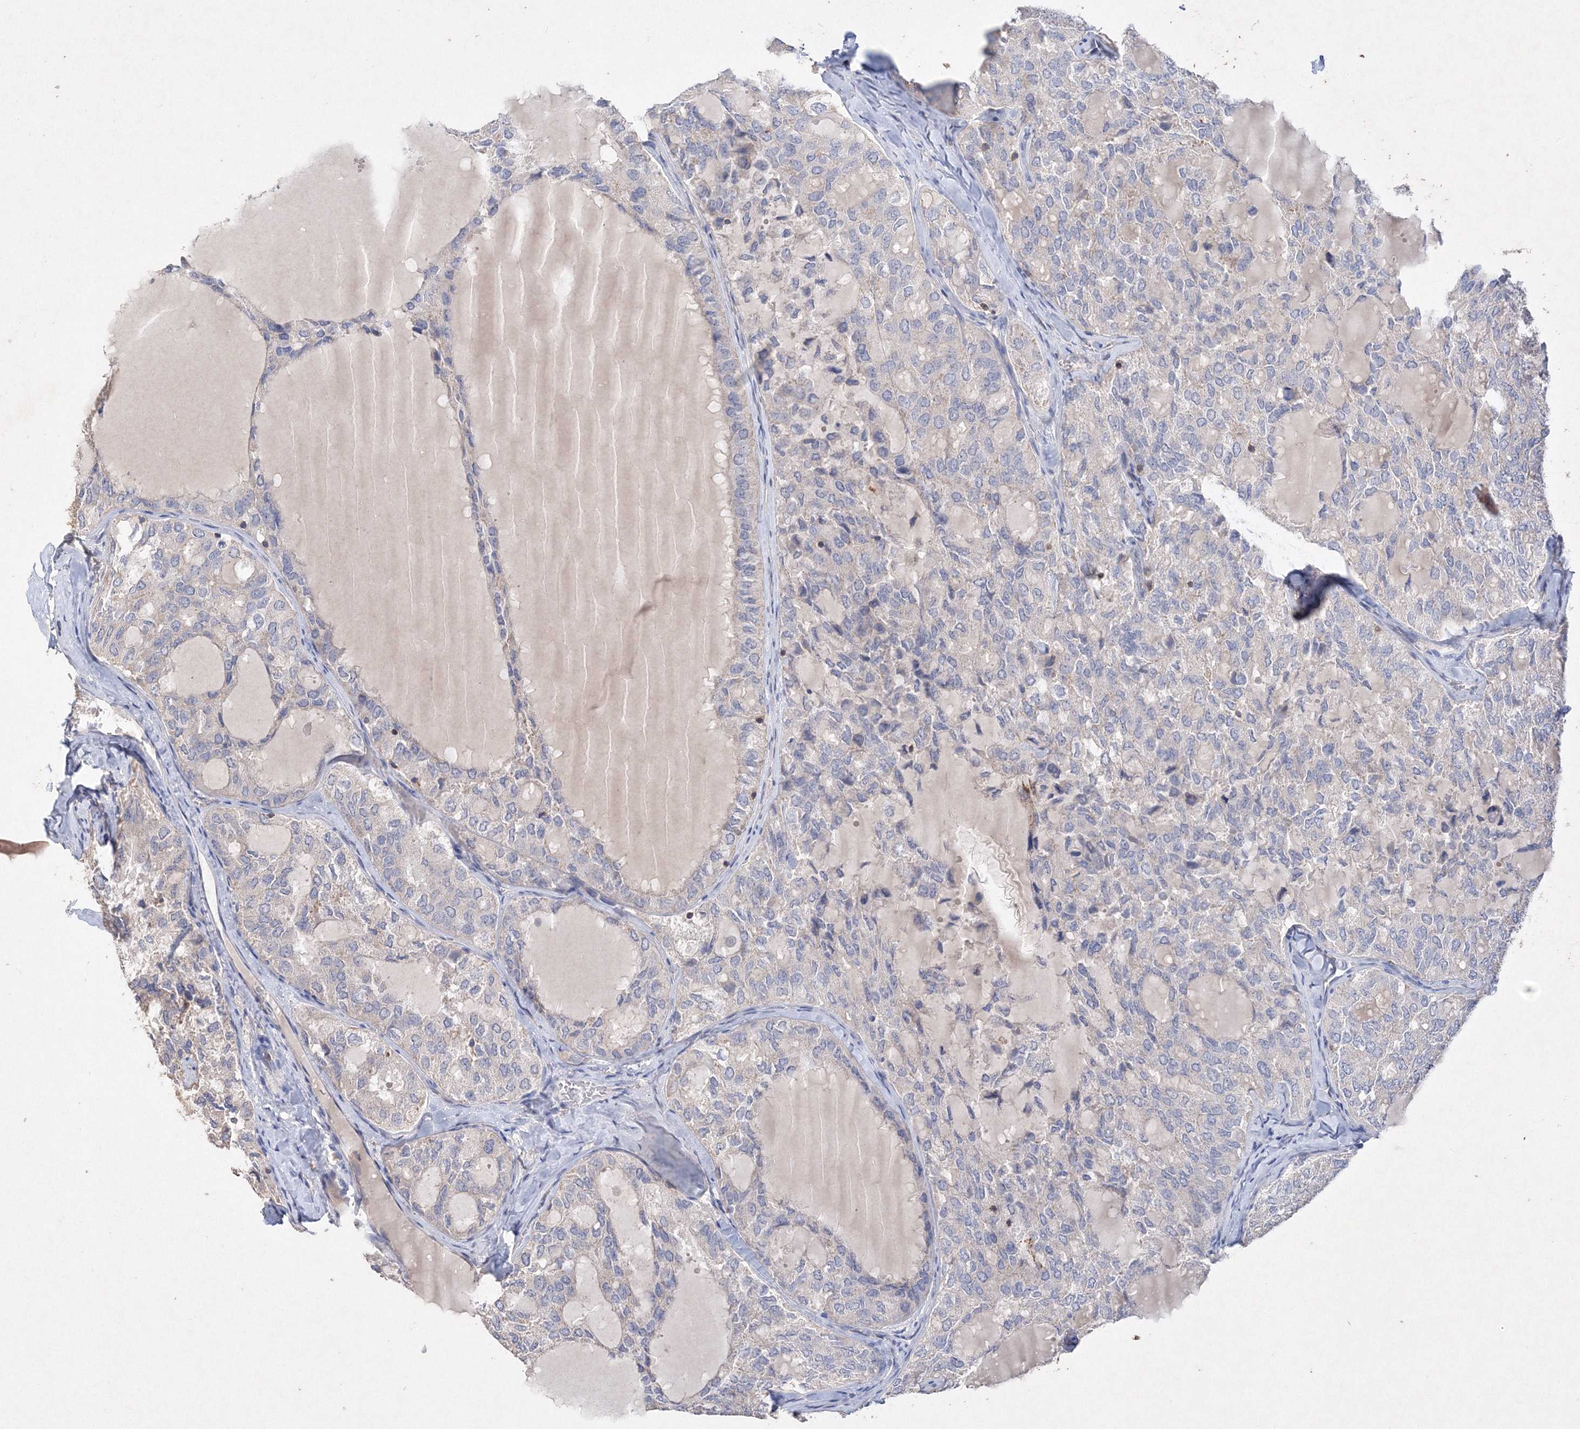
{"staining": {"intensity": "negative", "quantity": "none", "location": "none"}, "tissue": "thyroid cancer", "cell_type": "Tumor cells", "image_type": "cancer", "snomed": [{"axis": "morphology", "description": "Follicular adenoma carcinoma, NOS"}, {"axis": "topography", "description": "Thyroid gland"}], "caption": "Tumor cells show no significant positivity in follicular adenoma carcinoma (thyroid). (DAB IHC, high magnification).", "gene": "GLS", "patient": {"sex": "male", "age": 75}}